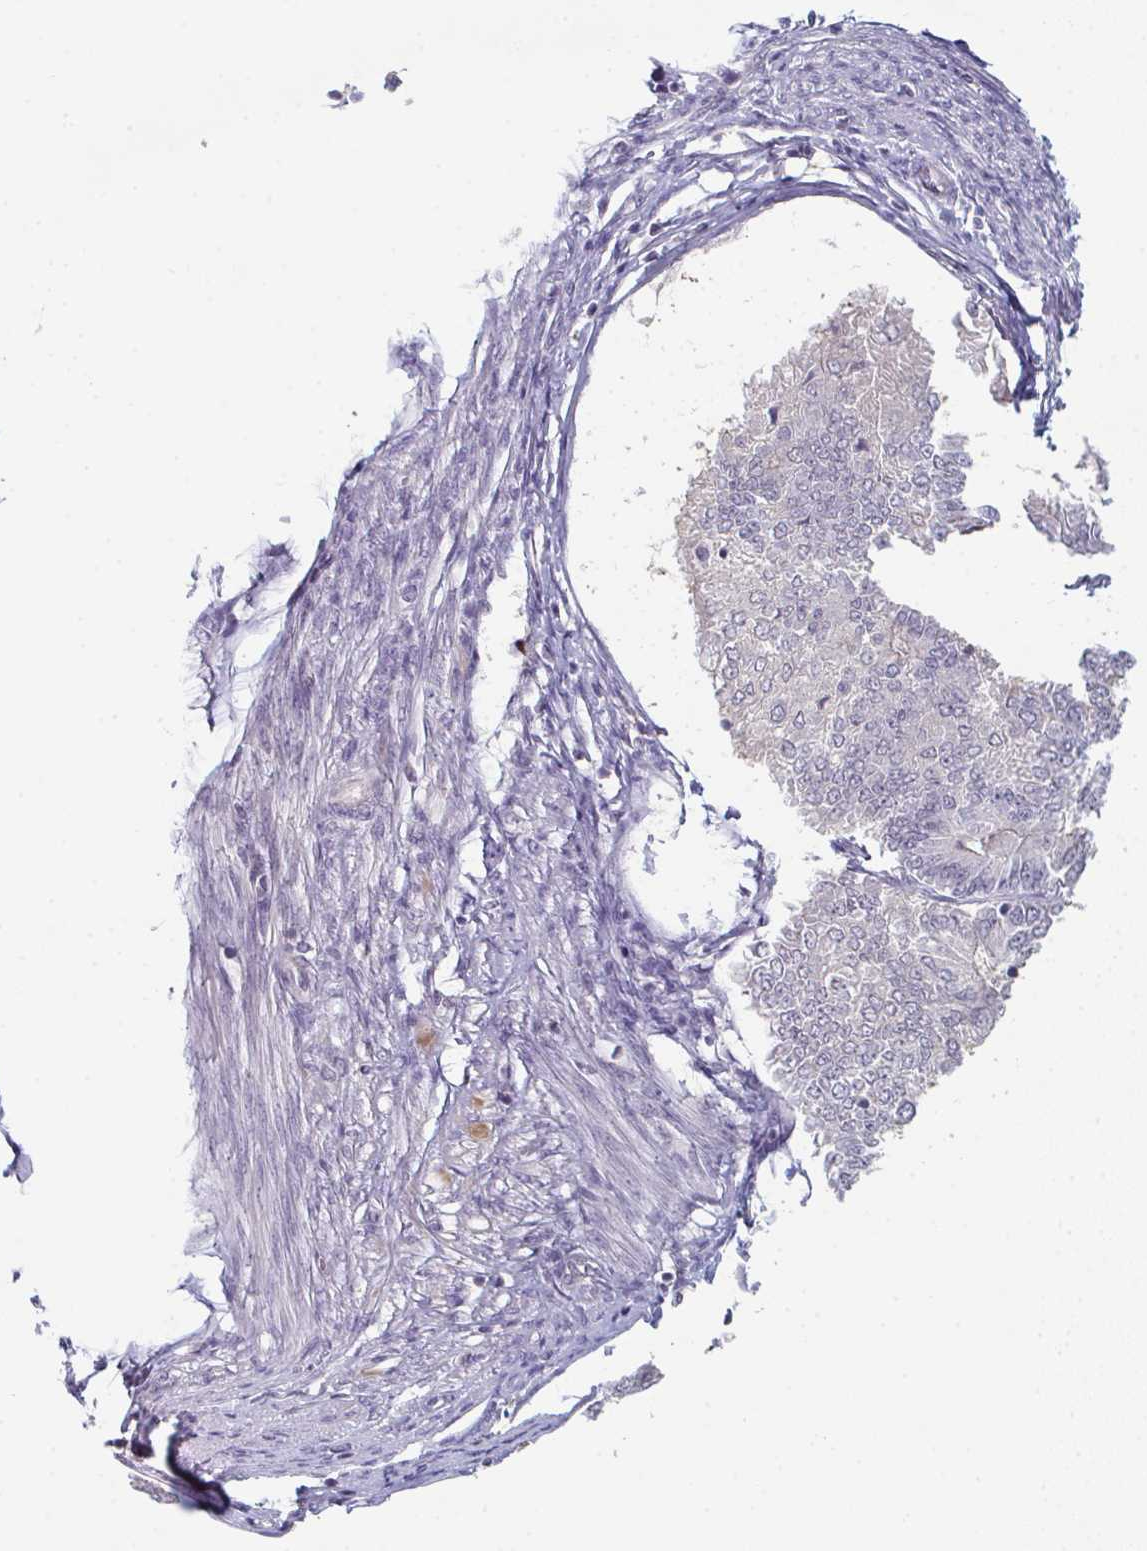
{"staining": {"intensity": "negative", "quantity": "none", "location": "none"}, "tissue": "endometrial cancer", "cell_type": "Tumor cells", "image_type": "cancer", "snomed": [{"axis": "morphology", "description": "Adenocarcinoma, NOS"}, {"axis": "topography", "description": "Endometrium"}], "caption": "DAB (3,3'-diaminobenzidine) immunohistochemical staining of adenocarcinoma (endometrial) displays no significant expression in tumor cells.", "gene": "ZNF214", "patient": {"sex": "female", "age": 58}}